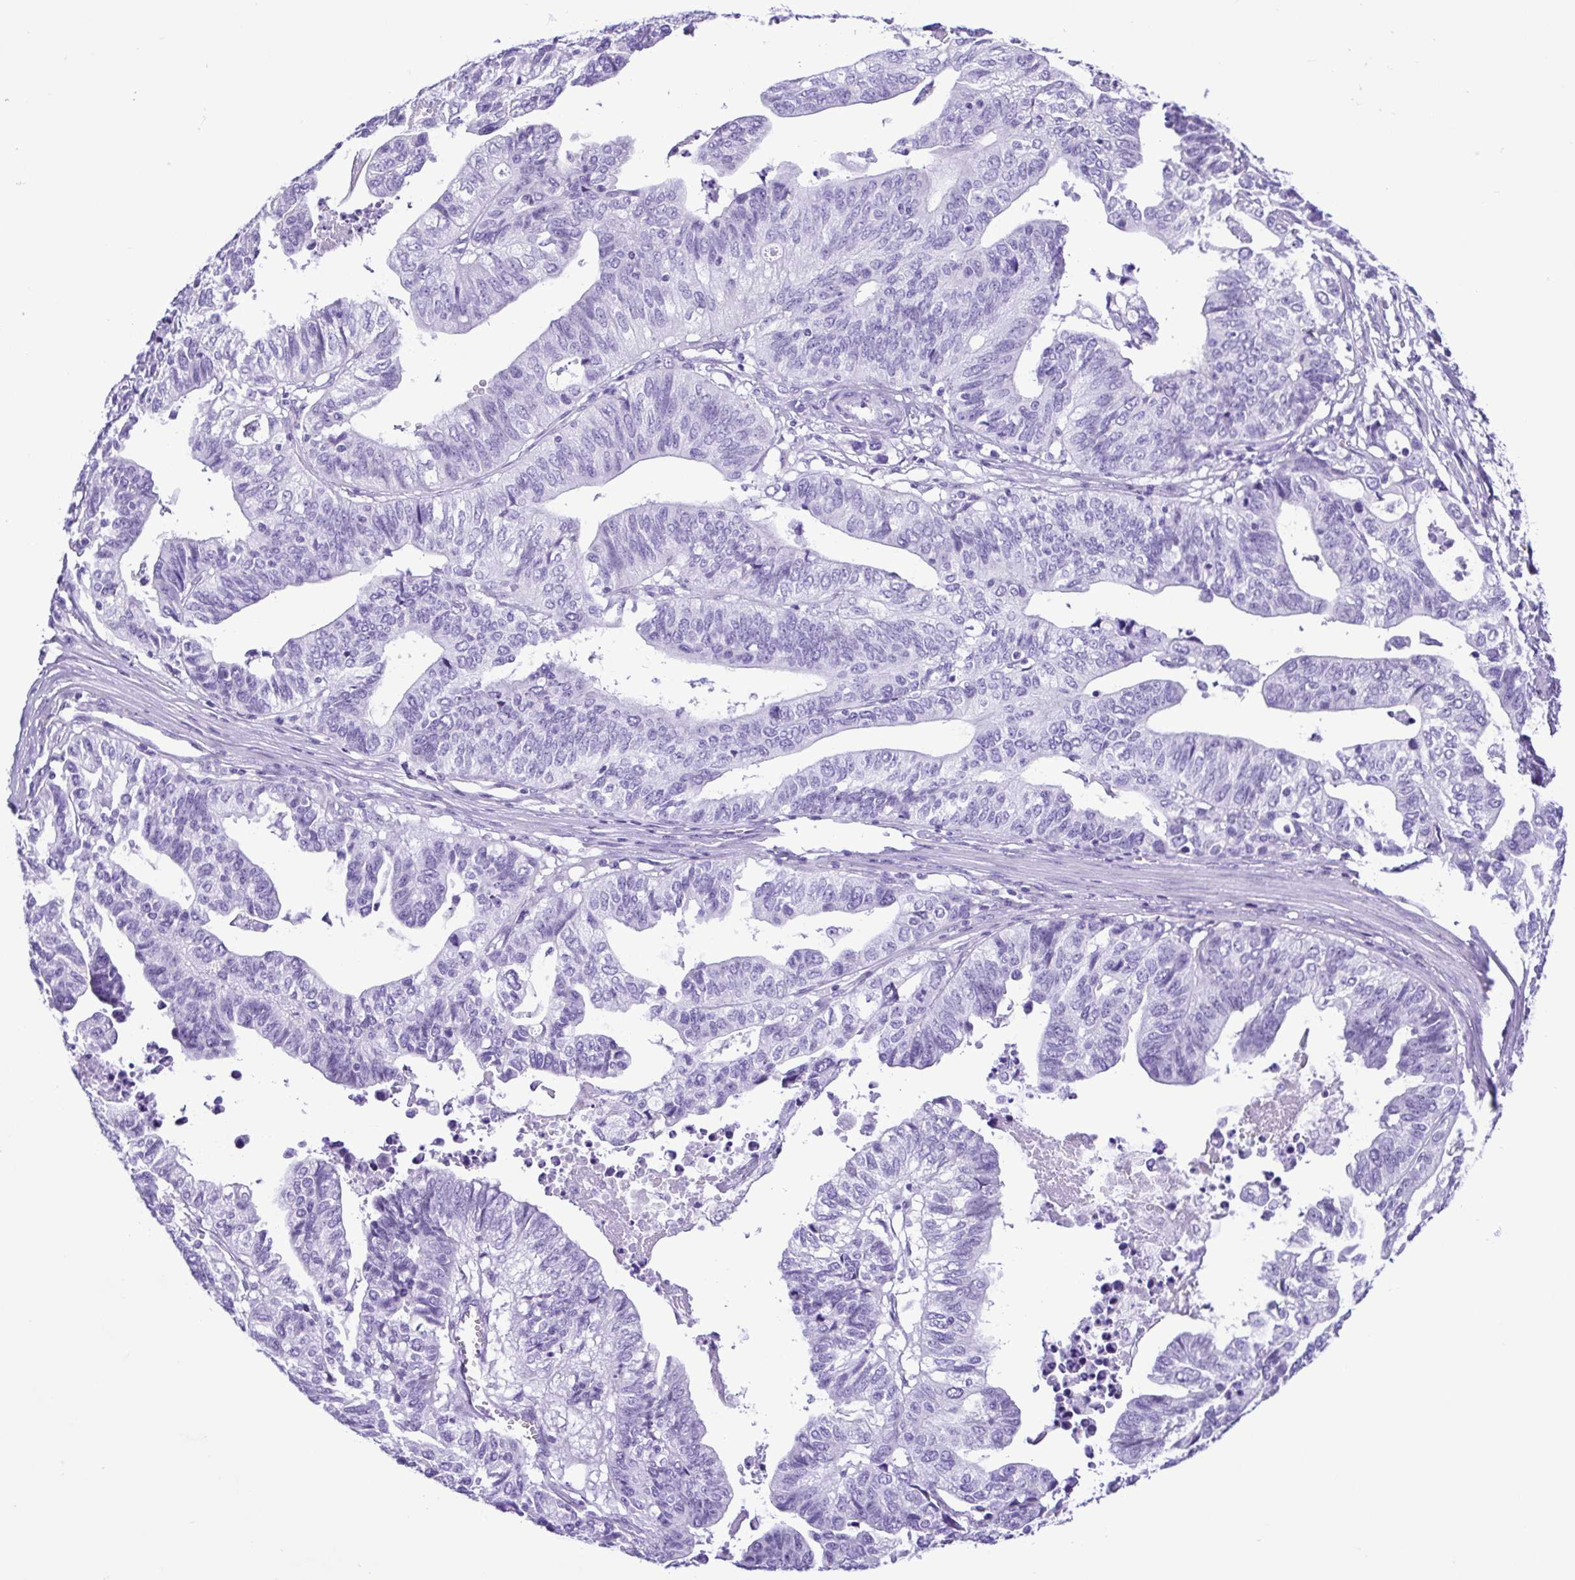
{"staining": {"intensity": "negative", "quantity": "none", "location": "none"}, "tissue": "stomach cancer", "cell_type": "Tumor cells", "image_type": "cancer", "snomed": [{"axis": "morphology", "description": "Adenocarcinoma, NOS"}, {"axis": "topography", "description": "Stomach, upper"}], "caption": "IHC photomicrograph of stomach cancer stained for a protein (brown), which demonstrates no staining in tumor cells.", "gene": "PAK3", "patient": {"sex": "female", "age": 67}}